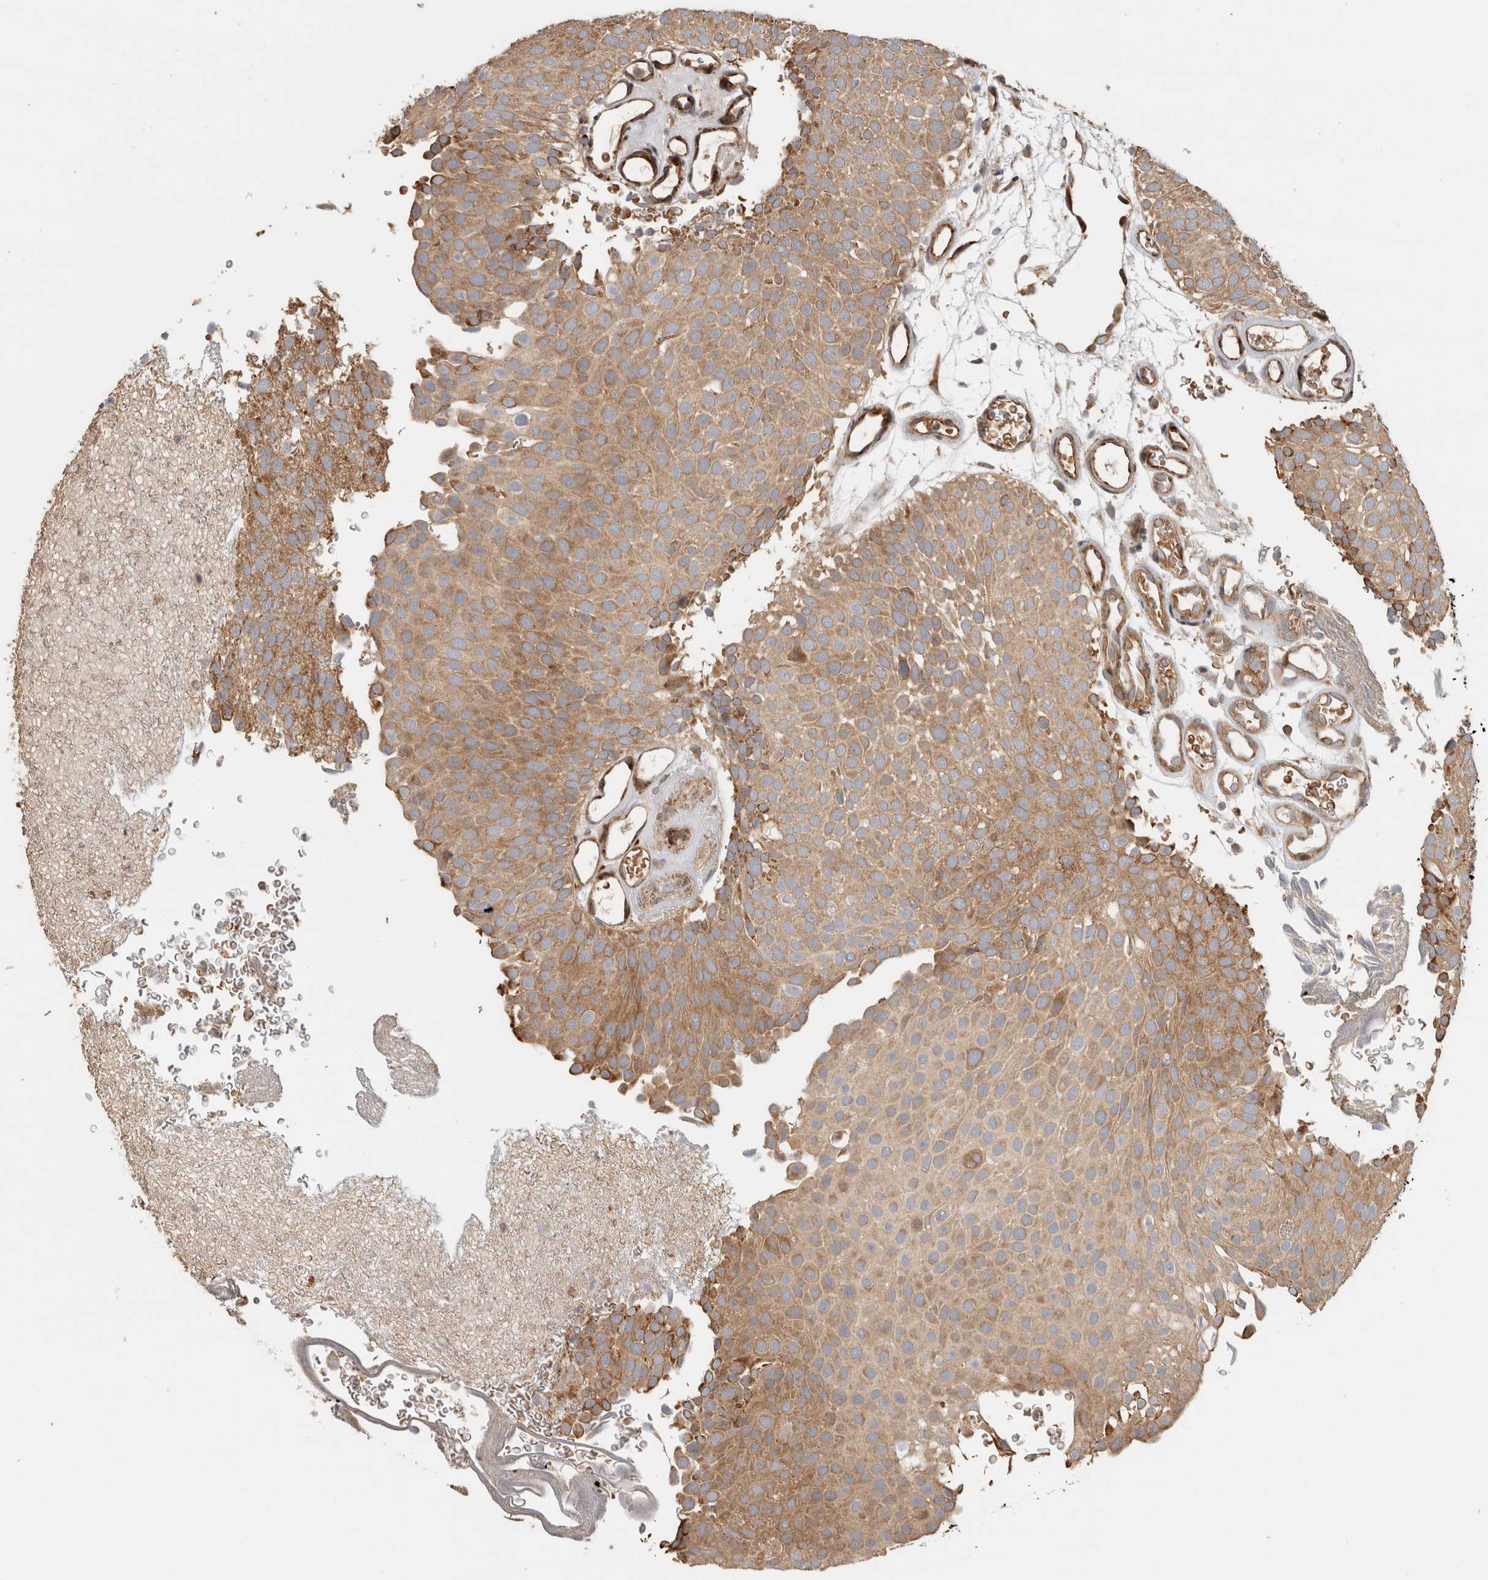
{"staining": {"intensity": "moderate", "quantity": ">75%", "location": "cytoplasmic/membranous"}, "tissue": "urothelial cancer", "cell_type": "Tumor cells", "image_type": "cancer", "snomed": [{"axis": "morphology", "description": "Urothelial carcinoma, Low grade"}, {"axis": "topography", "description": "Urinary bladder"}], "caption": "The immunohistochemical stain labels moderate cytoplasmic/membranous positivity in tumor cells of urothelial cancer tissue. The staining was performed using DAB to visualize the protein expression in brown, while the nuclei were stained in blue with hematoxylin (Magnification: 20x).", "gene": "TUBD1", "patient": {"sex": "male", "age": 78}}